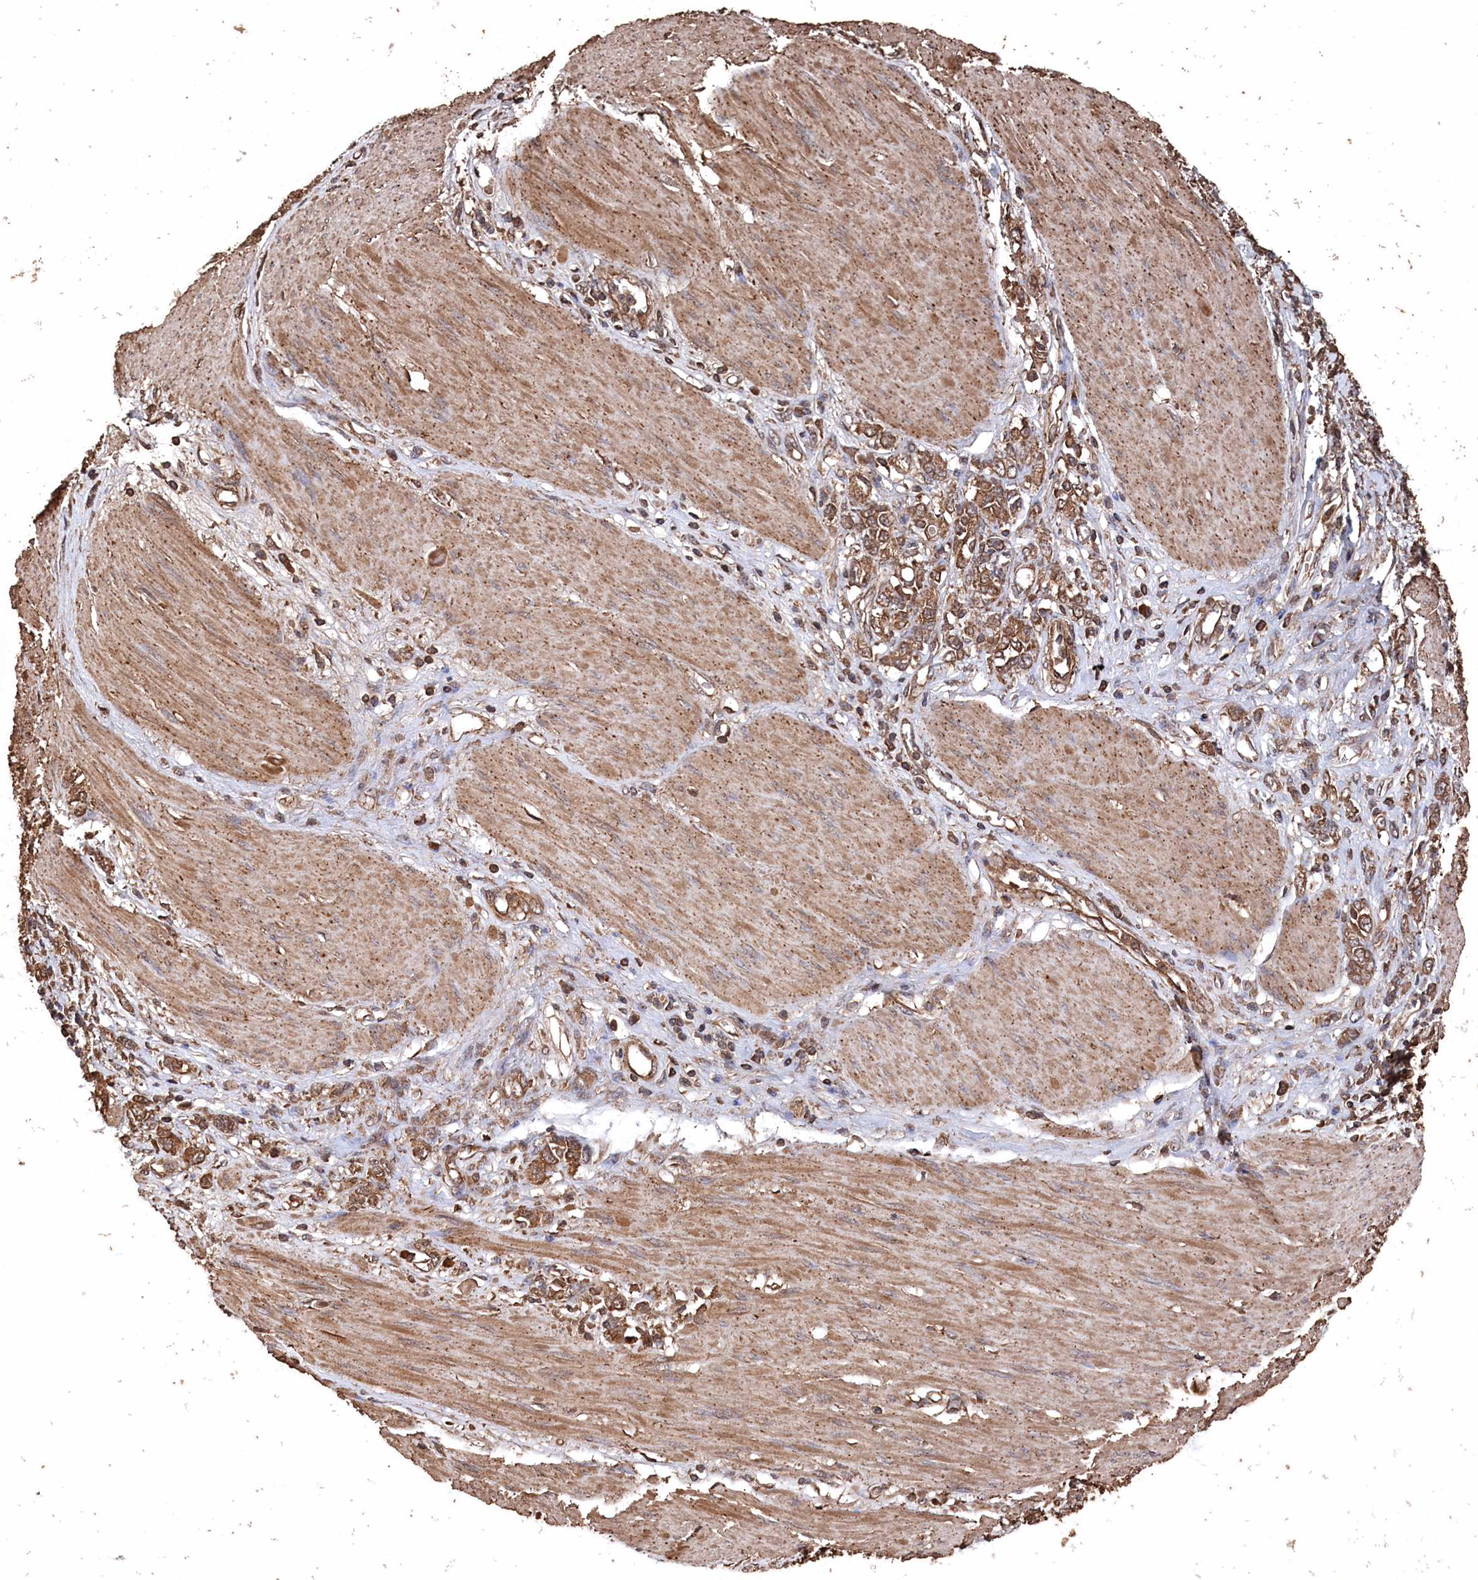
{"staining": {"intensity": "moderate", "quantity": ">75%", "location": "cytoplasmic/membranous"}, "tissue": "stomach cancer", "cell_type": "Tumor cells", "image_type": "cancer", "snomed": [{"axis": "morphology", "description": "Adenocarcinoma, NOS"}, {"axis": "topography", "description": "Stomach"}], "caption": "The micrograph reveals immunohistochemical staining of stomach cancer (adenocarcinoma). There is moderate cytoplasmic/membranous staining is appreciated in approximately >75% of tumor cells.", "gene": "SNX33", "patient": {"sex": "female", "age": 76}}